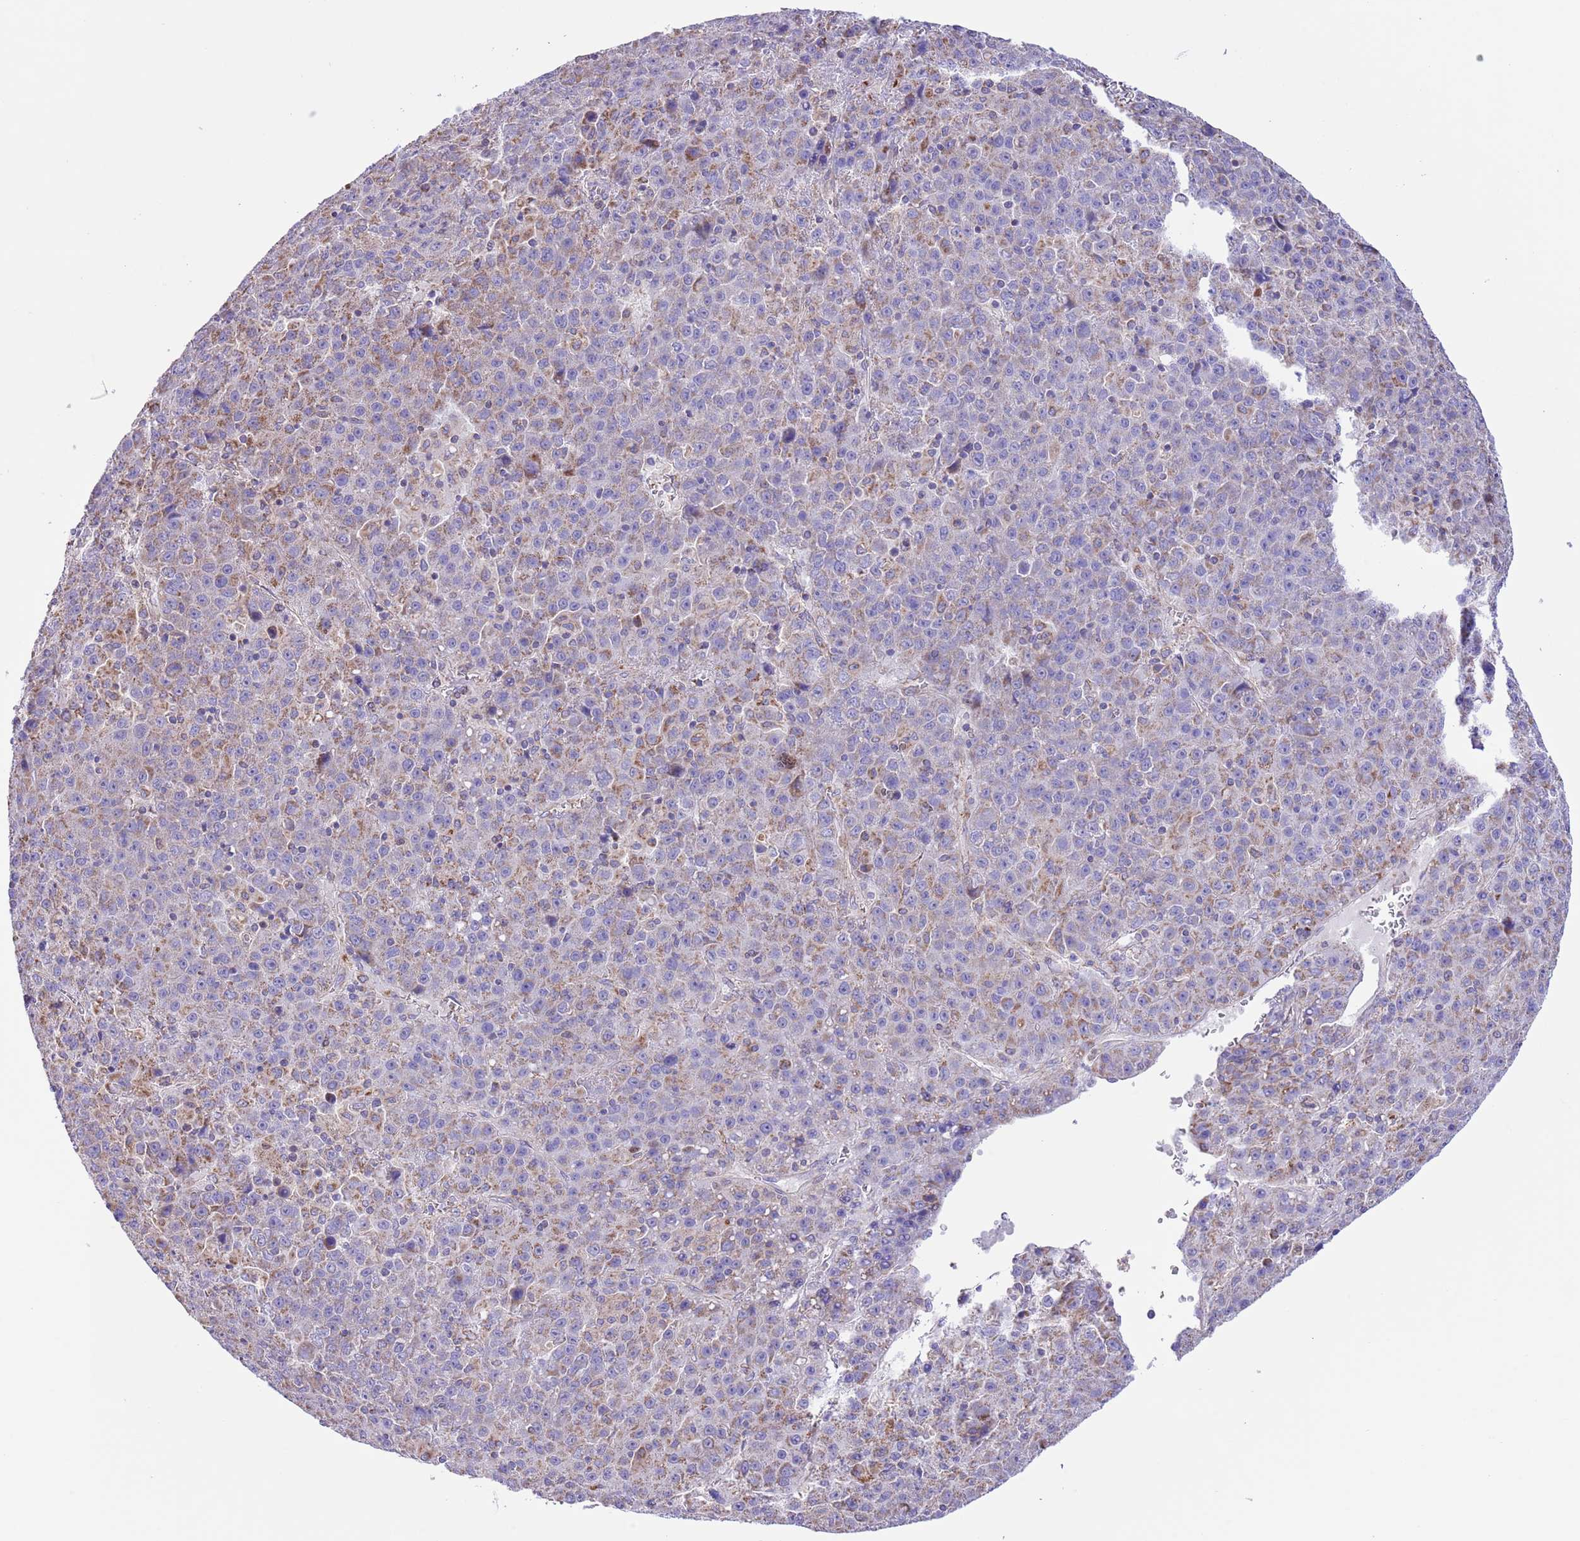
{"staining": {"intensity": "moderate", "quantity": "<25%", "location": "cytoplasmic/membranous"}, "tissue": "liver cancer", "cell_type": "Tumor cells", "image_type": "cancer", "snomed": [{"axis": "morphology", "description": "Carcinoma, Hepatocellular, NOS"}, {"axis": "topography", "description": "Liver"}], "caption": "An immunohistochemistry micrograph of tumor tissue is shown. Protein staining in brown highlights moderate cytoplasmic/membranous positivity in liver cancer (hepatocellular carcinoma) within tumor cells.", "gene": "SS18L2", "patient": {"sex": "female", "age": 53}}